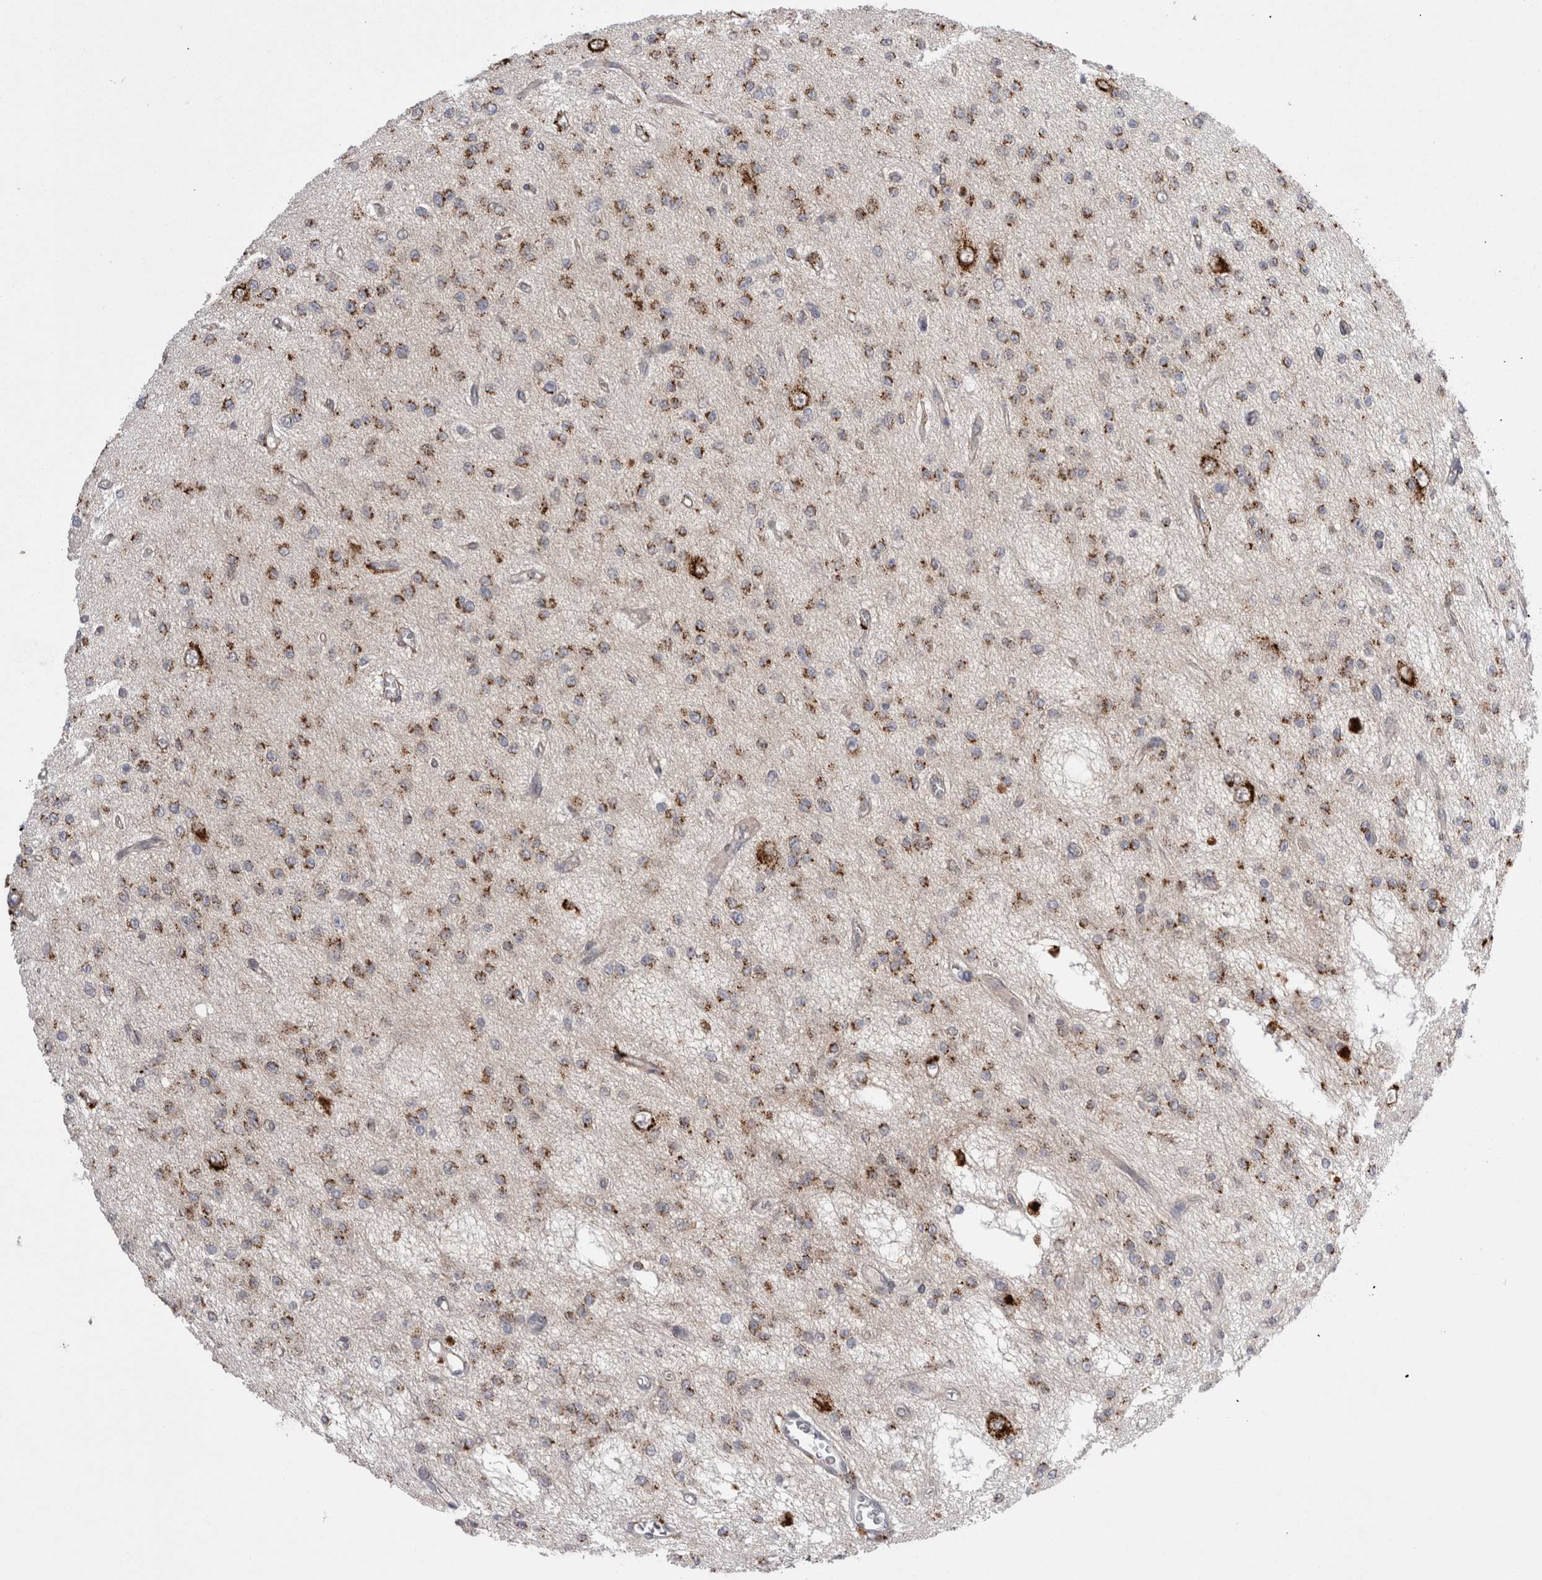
{"staining": {"intensity": "moderate", "quantity": "25%-75%", "location": "cytoplasmic/membranous"}, "tissue": "glioma", "cell_type": "Tumor cells", "image_type": "cancer", "snomed": [{"axis": "morphology", "description": "Glioma, malignant, Low grade"}, {"axis": "topography", "description": "Brain"}], "caption": "Protein expression analysis of glioma shows moderate cytoplasmic/membranous expression in approximately 25%-75% of tumor cells.", "gene": "EPDR1", "patient": {"sex": "male", "age": 38}}